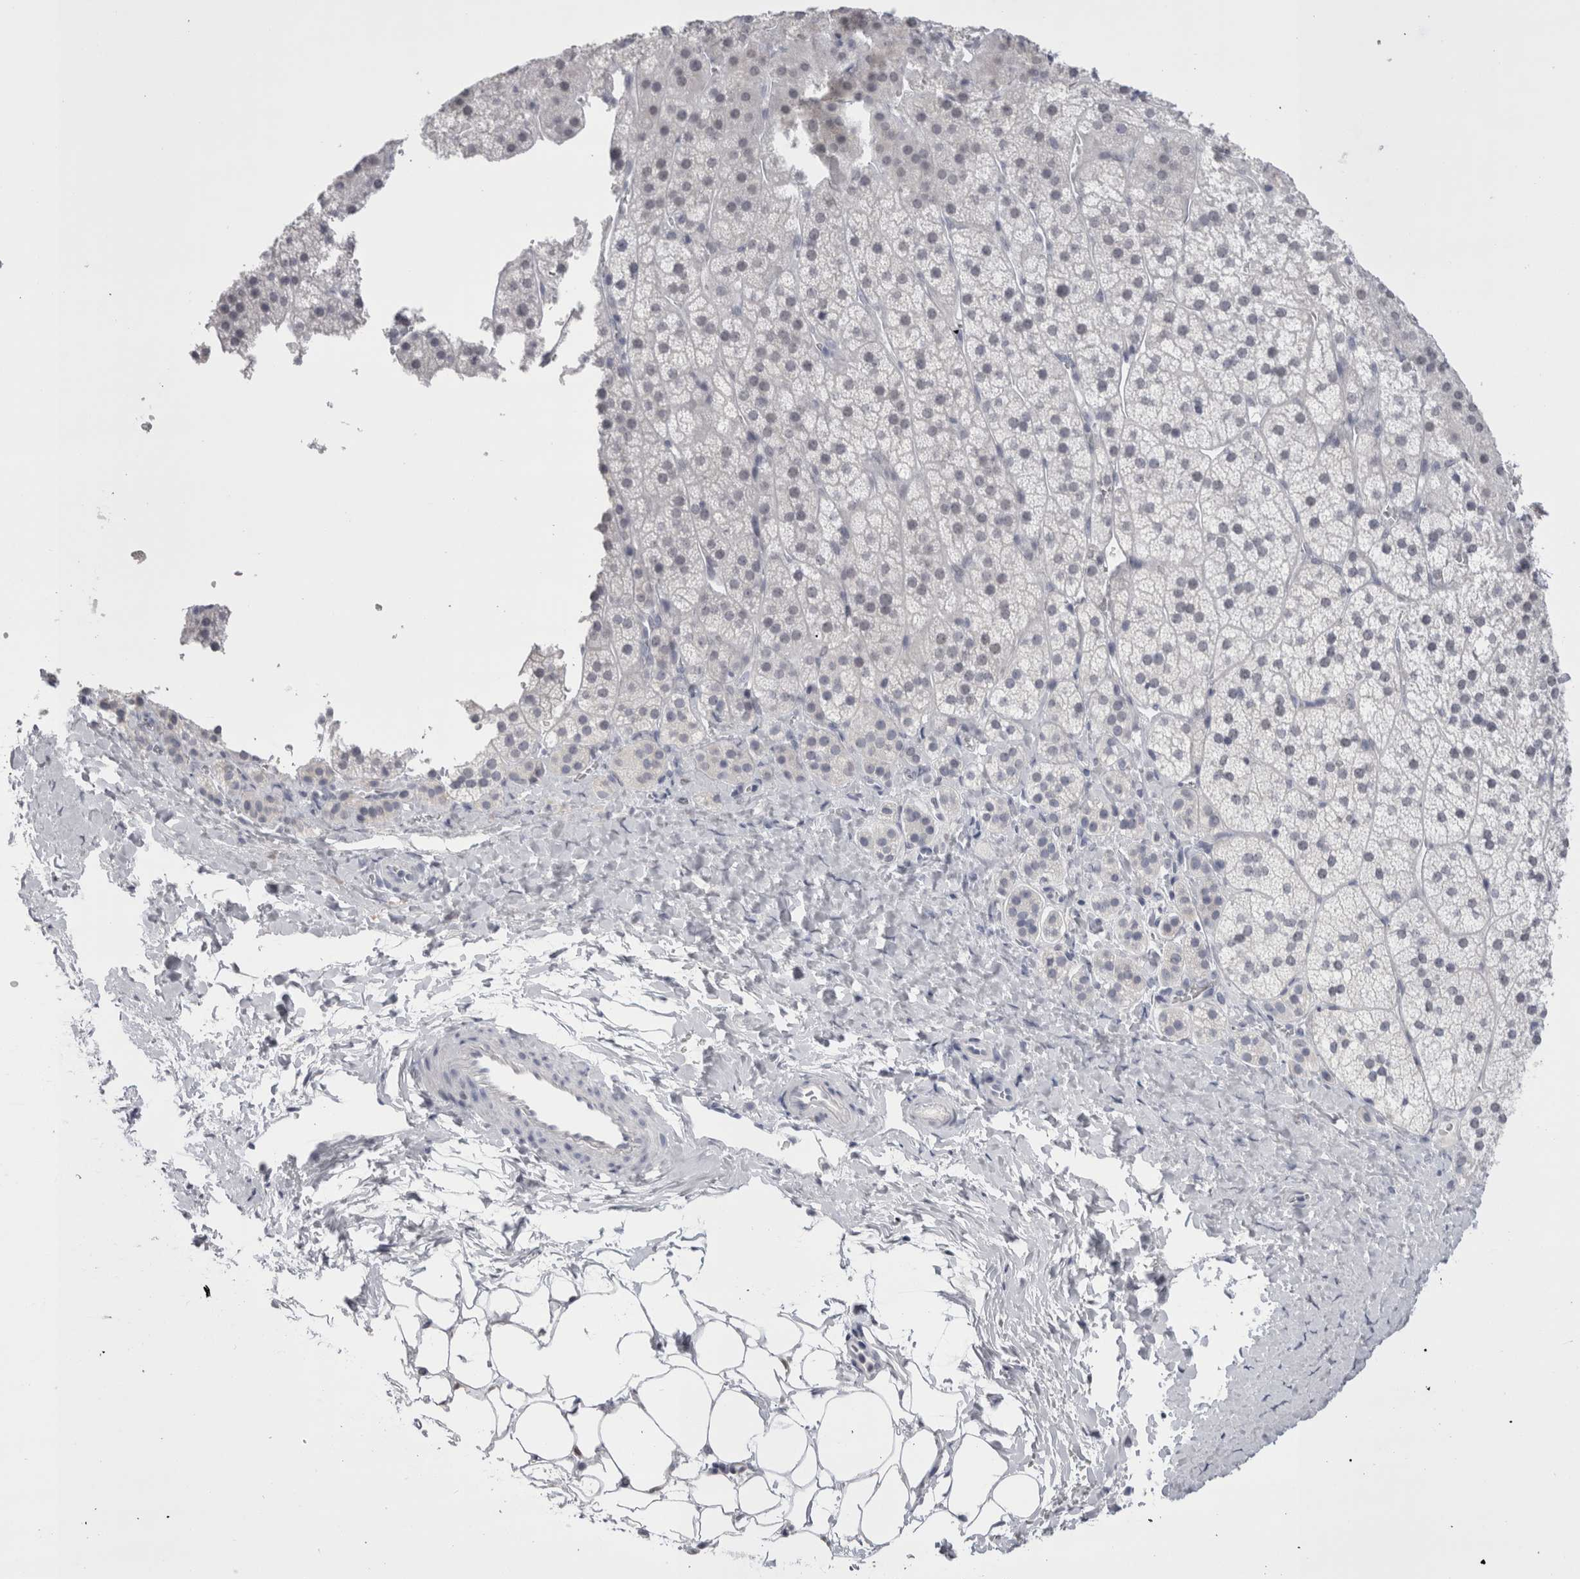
{"staining": {"intensity": "negative", "quantity": "none", "location": "none"}, "tissue": "adrenal gland", "cell_type": "Glandular cells", "image_type": "normal", "snomed": [{"axis": "morphology", "description": "Normal tissue, NOS"}, {"axis": "topography", "description": "Adrenal gland"}], "caption": "IHC histopathology image of benign adrenal gland stained for a protein (brown), which displays no positivity in glandular cells.", "gene": "FNDC8", "patient": {"sex": "female", "age": 44}}